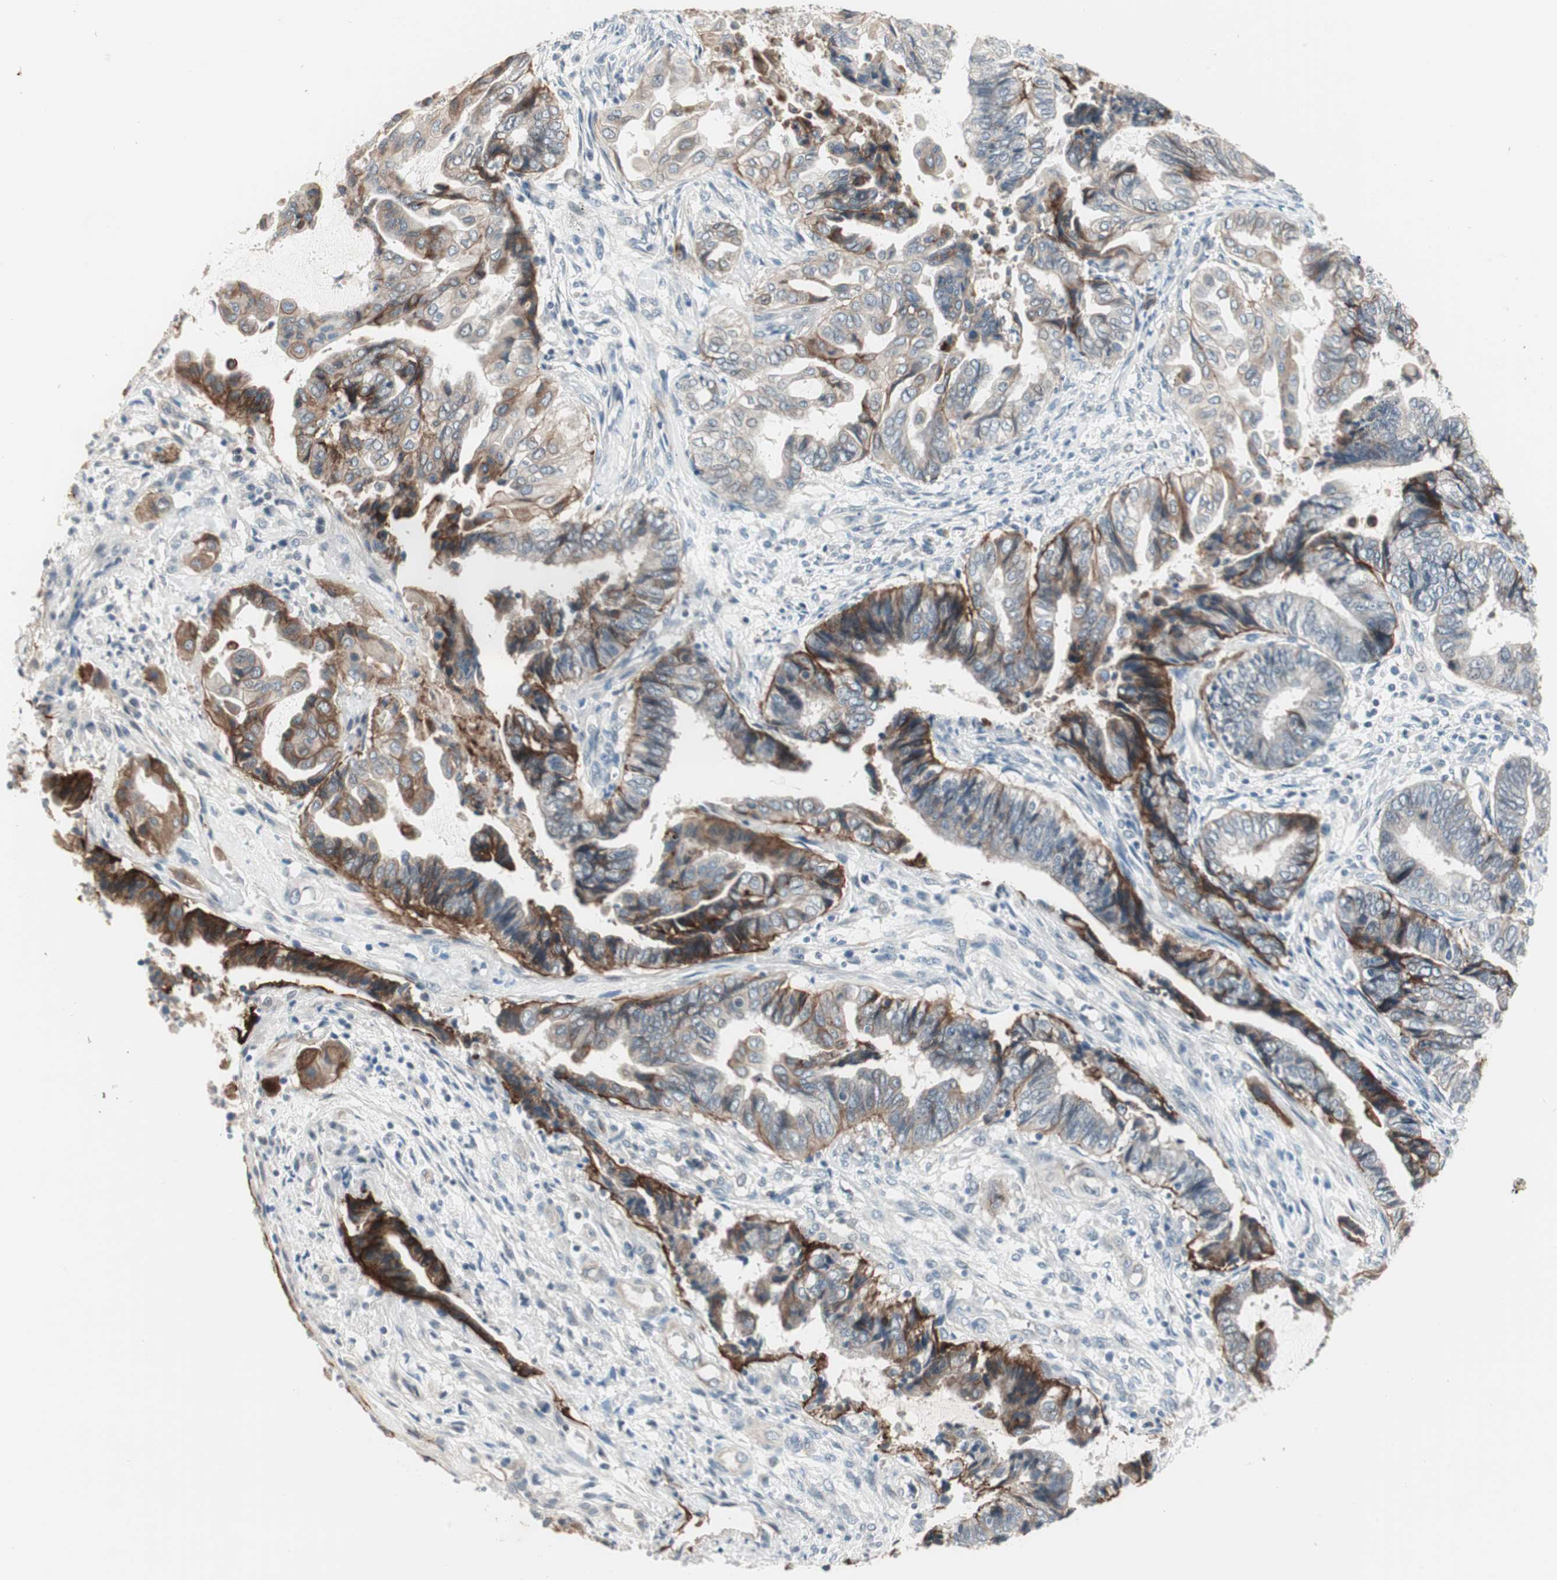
{"staining": {"intensity": "moderate", "quantity": "<25%", "location": "cytoplasmic/membranous"}, "tissue": "endometrial cancer", "cell_type": "Tumor cells", "image_type": "cancer", "snomed": [{"axis": "morphology", "description": "Adenocarcinoma, NOS"}, {"axis": "topography", "description": "Uterus"}, {"axis": "topography", "description": "Endometrium"}], "caption": "Human adenocarcinoma (endometrial) stained with a brown dye shows moderate cytoplasmic/membranous positive expression in approximately <25% of tumor cells.", "gene": "ITGB4", "patient": {"sex": "female", "age": 70}}